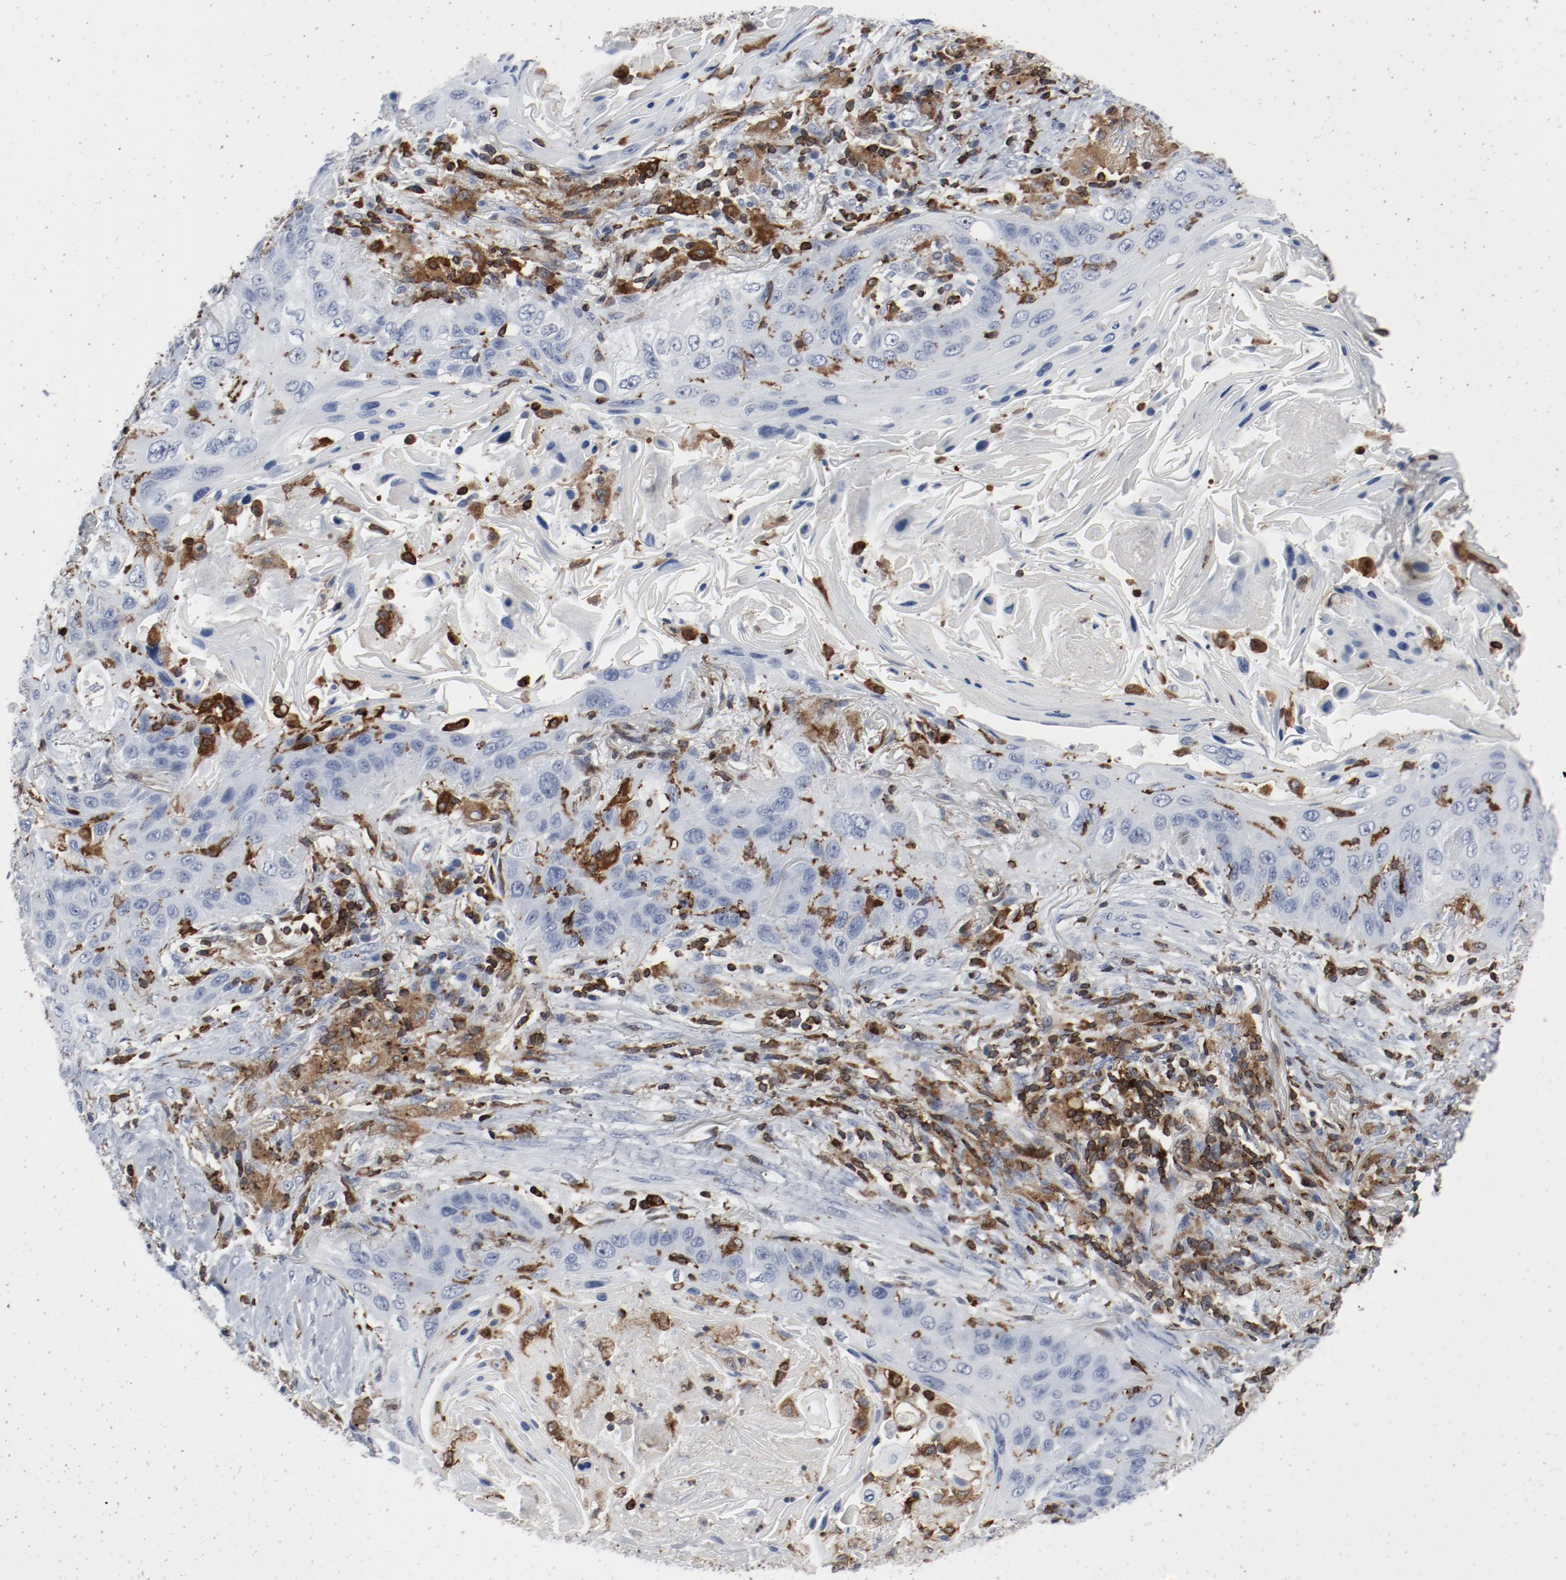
{"staining": {"intensity": "negative", "quantity": "none", "location": "none"}, "tissue": "lung cancer", "cell_type": "Tumor cells", "image_type": "cancer", "snomed": [{"axis": "morphology", "description": "Squamous cell carcinoma, NOS"}, {"axis": "topography", "description": "Lung"}], "caption": "High magnification brightfield microscopy of lung cancer stained with DAB (3,3'-diaminobenzidine) (brown) and counterstained with hematoxylin (blue): tumor cells show no significant expression.", "gene": "LCP2", "patient": {"sex": "female", "age": 67}}